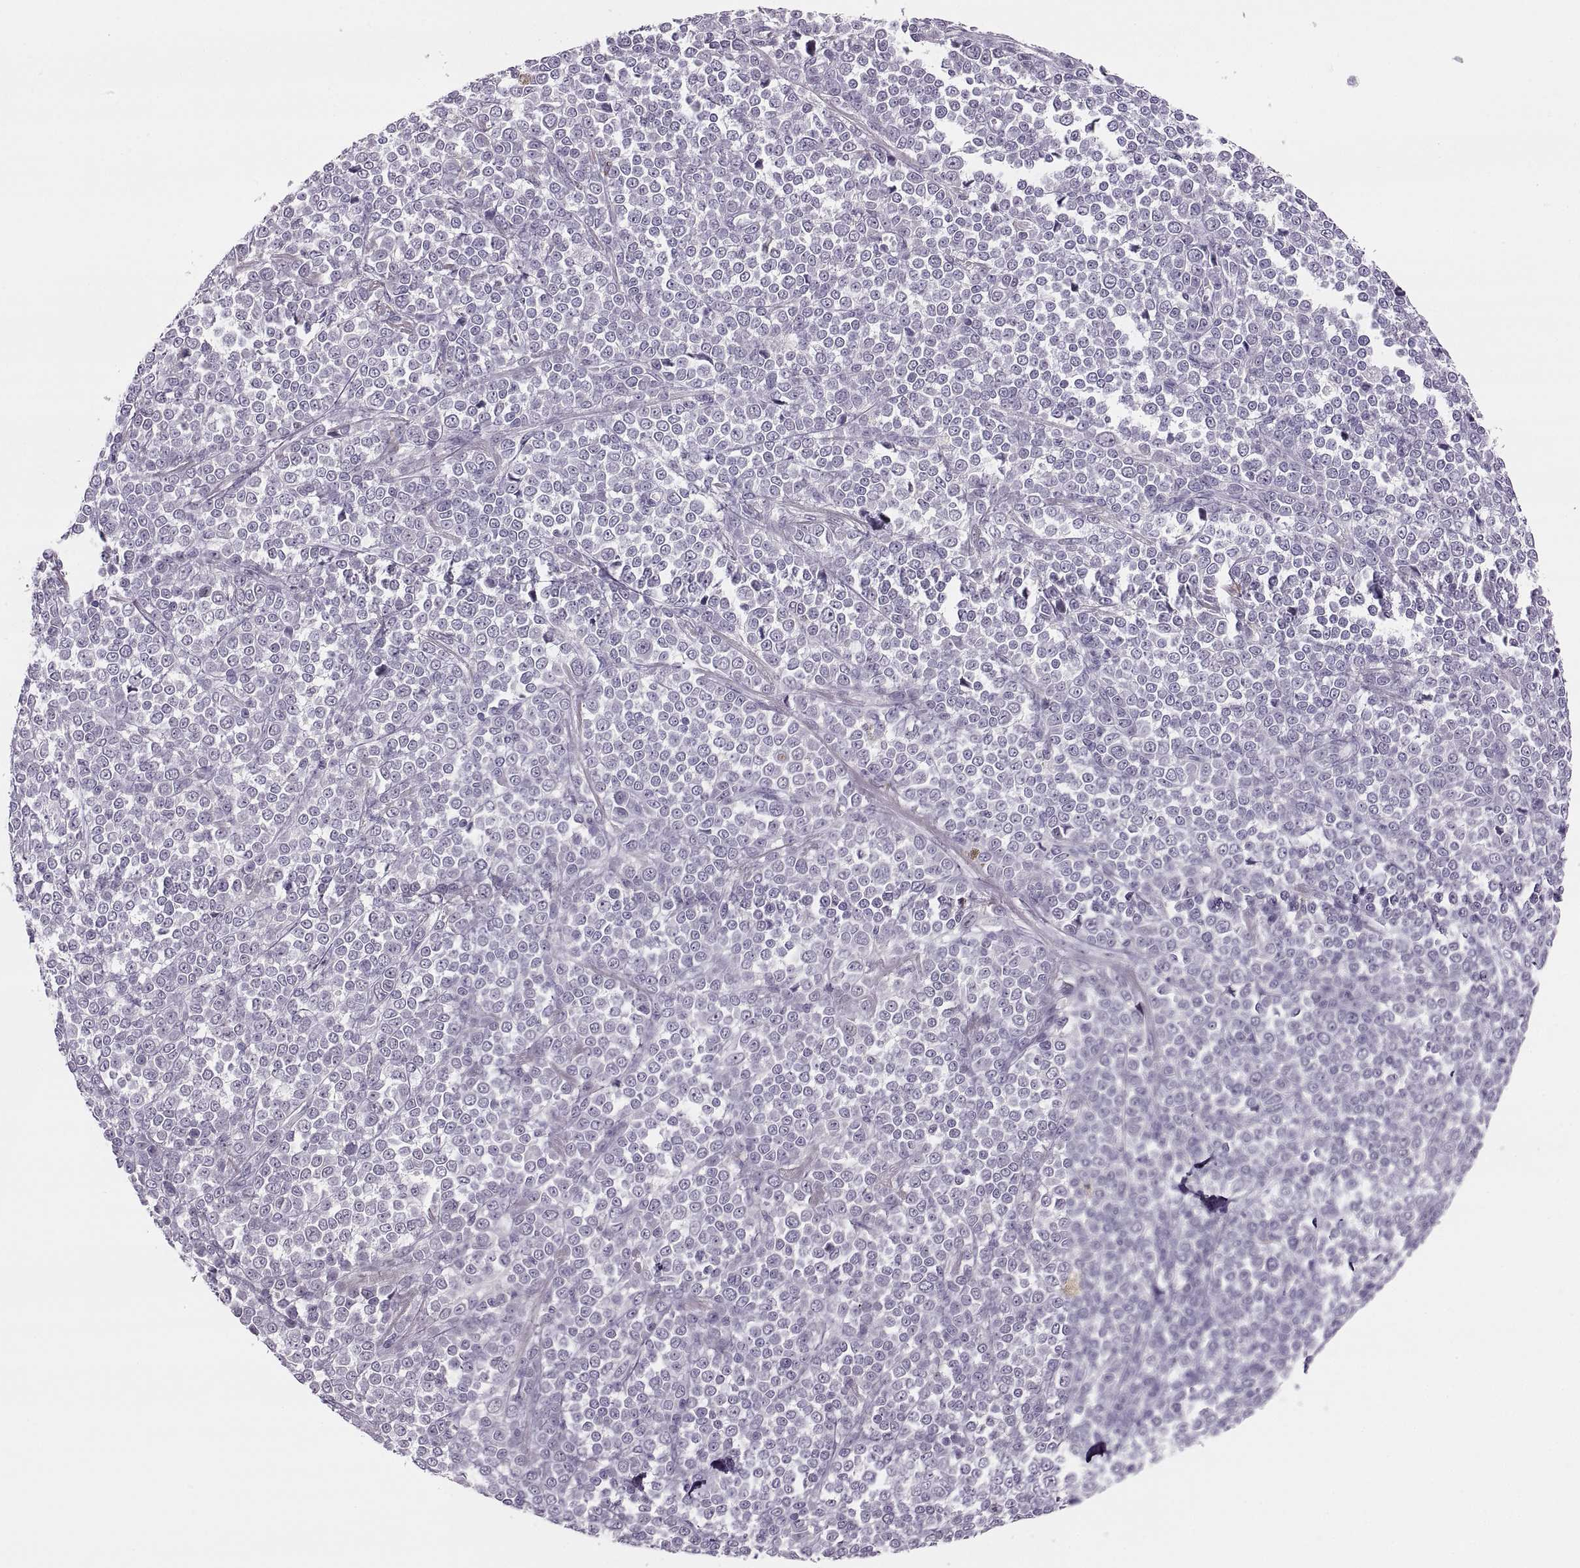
{"staining": {"intensity": "negative", "quantity": "none", "location": "none"}, "tissue": "melanoma", "cell_type": "Tumor cells", "image_type": "cancer", "snomed": [{"axis": "morphology", "description": "Malignant melanoma, NOS"}, {"axis": "topography", "description": "Skin"}], "caption": "Immunohistochemistry (IHC) micrograph of neoplastic tissue: human melanoma stained with DAB demonstrates no significant protein staining in tumor cells.", "gene": "CHCT1", "patient": {"sex": "female", "age": 95}}